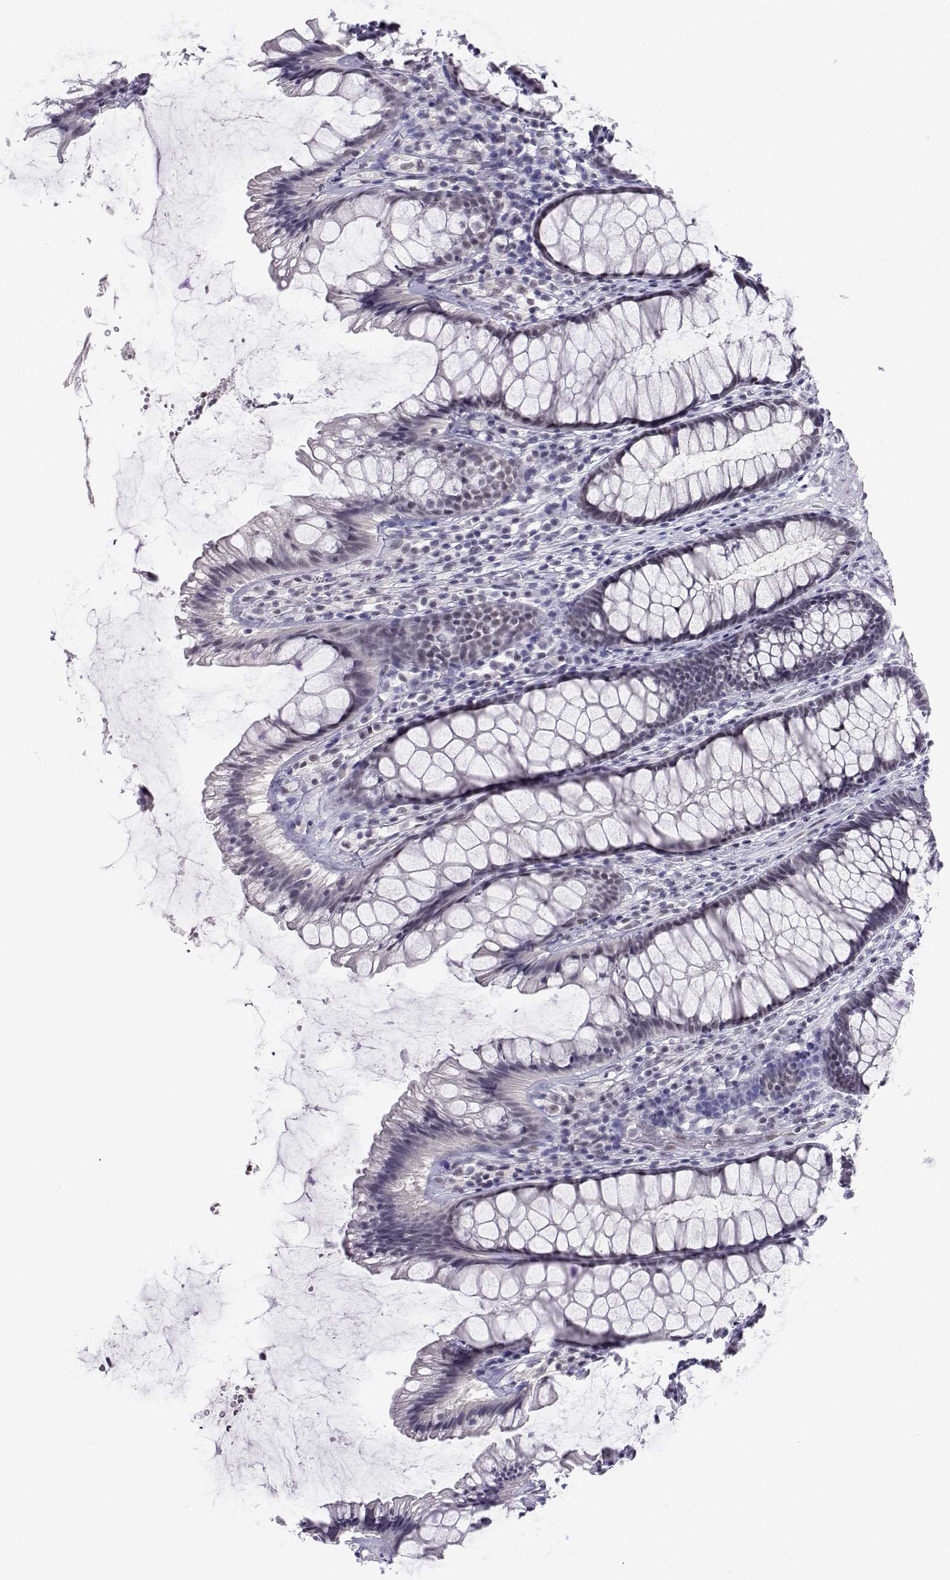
{"staining": {"intensity": "negative", "quantity": "none", "location": "none"}, "tissue": "rectum", "cell_type": "Glandular cells", "image_type": "normal", "snomed": [{"axis": "morphology", "description": "Normal tissue, NOS"}, {"axis": "topography", "description": "Rectum"}], "caption": "This is a histopathology image of immunohistochemistry (IHC) staining of benign rectum, which shows no expression in glandular cells.", "gene": "MED26", "patient": {"sex": "male", "age": 72}}